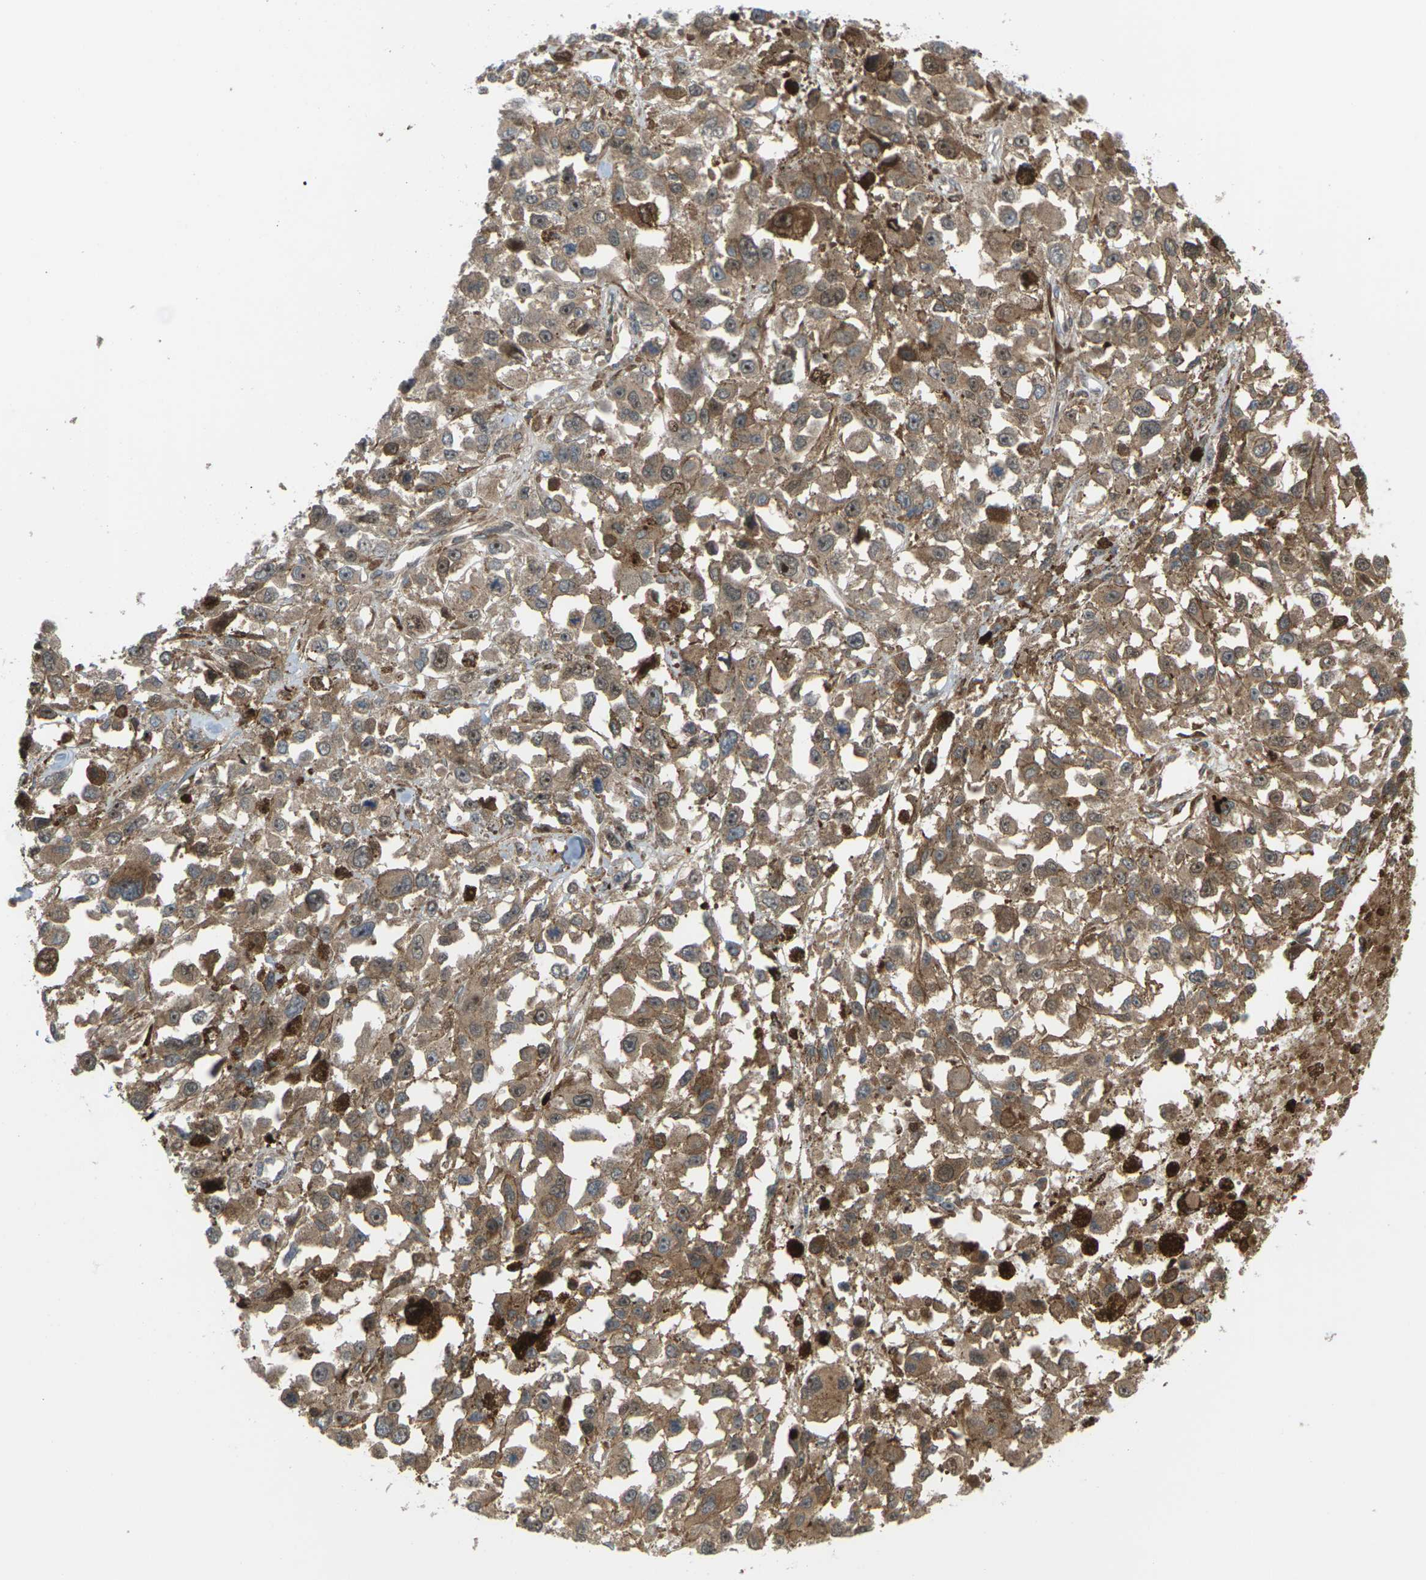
{"staining": {"intensity": "moderate", "quantity": ">75%", "location": "cytoplasmic/membranous"}, "tissue": "melanoma", "cell_type": "Tumor cells", "image_type": "cancer", "snomed": [{"axis": "morphology", "description": "Malignant melanoma, Metastatic site"}, {"axis": "topography", "description": "Lymph node"}], "caption": "Immunohistochemical staining of melanoma displays medium levels of moderate cytoplasmic/membranous expression in approximately >75% of tumor cells.", "gene": "ROBO1", "patient": {"sex": "male", "age": 59}}